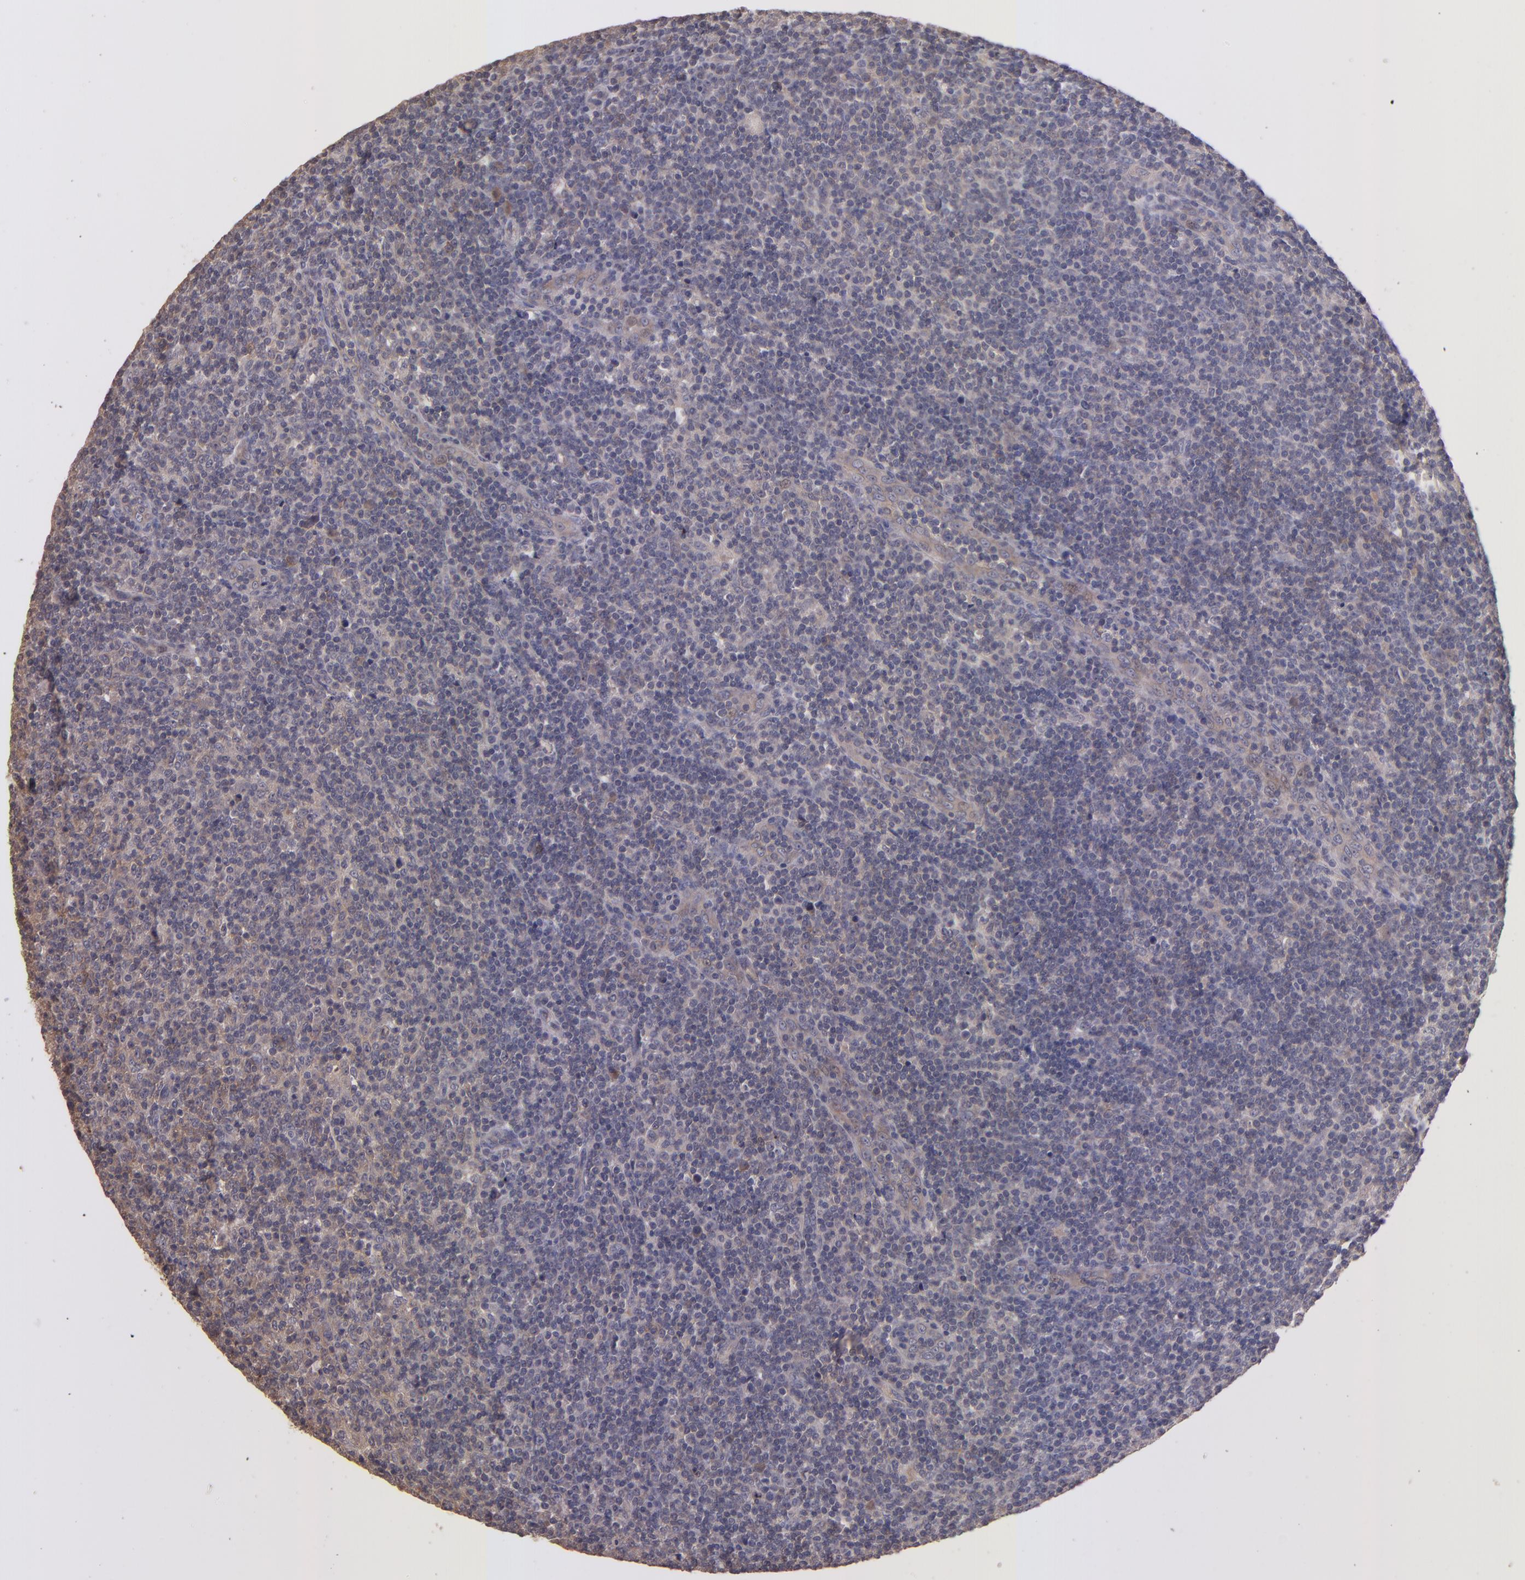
{"staining": {"intensity": "weak", "quantity": "<25%", "location": "cytoplasmic/membranous"}, "tissue": "lymphoma", "cell_type": "Tumor cells", "image_type": "cancer", "snomed": [{"axis": "morphology", "description": "Malignant lymphoma, non-Hodgkin's type, Low grade"}, {"axis": "topography", "description": "Lymph node"}], "caption": "The micrograph shows no staining of tumor cells in lymphoma.", "gene": "GNAZ", "patient": {"sex": "male", "age": 70}}